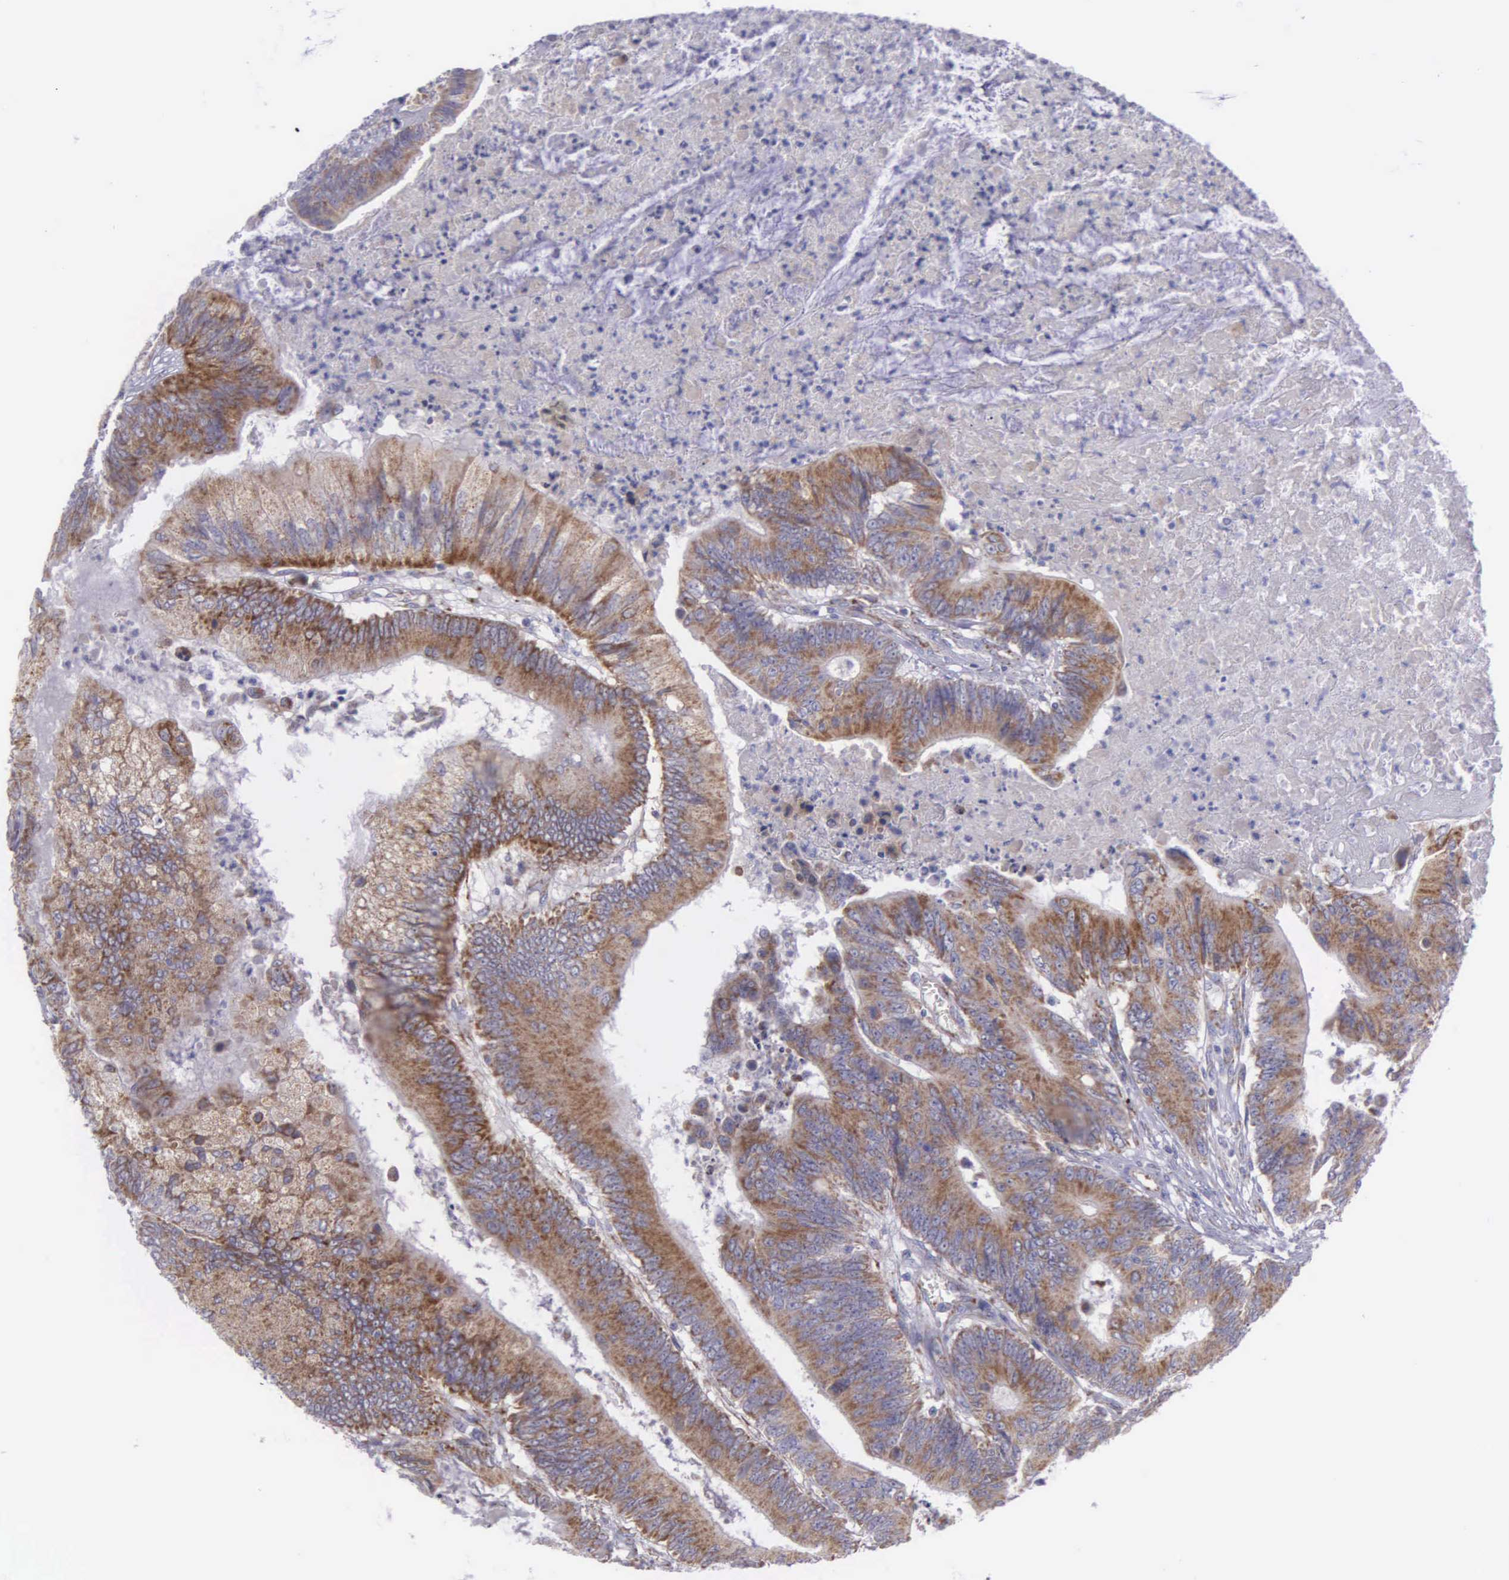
{"staining": {"intensity": "moderate", "quantity": ">75%", "location": "cytoplasmic/membranous"}, "tissue": "colorectal cancer", "cell_type": "Tumor cells", "image_type": "cancer", "snomed": [{"axis": "morphology", "description": "Adenocarcinoma, NOS"}, {"axis": "topography", "description": "Colon"}], "caption": "Colorectal cancer (adenocarcinoma) was stained to show a protein in brown. There is medium levels of moderate cytoplasmic/membranous positivity in approximately >75% of tumor cells.", "gene": "SYNJ2BP", "patient": {"sex": "male", "age": 65}}